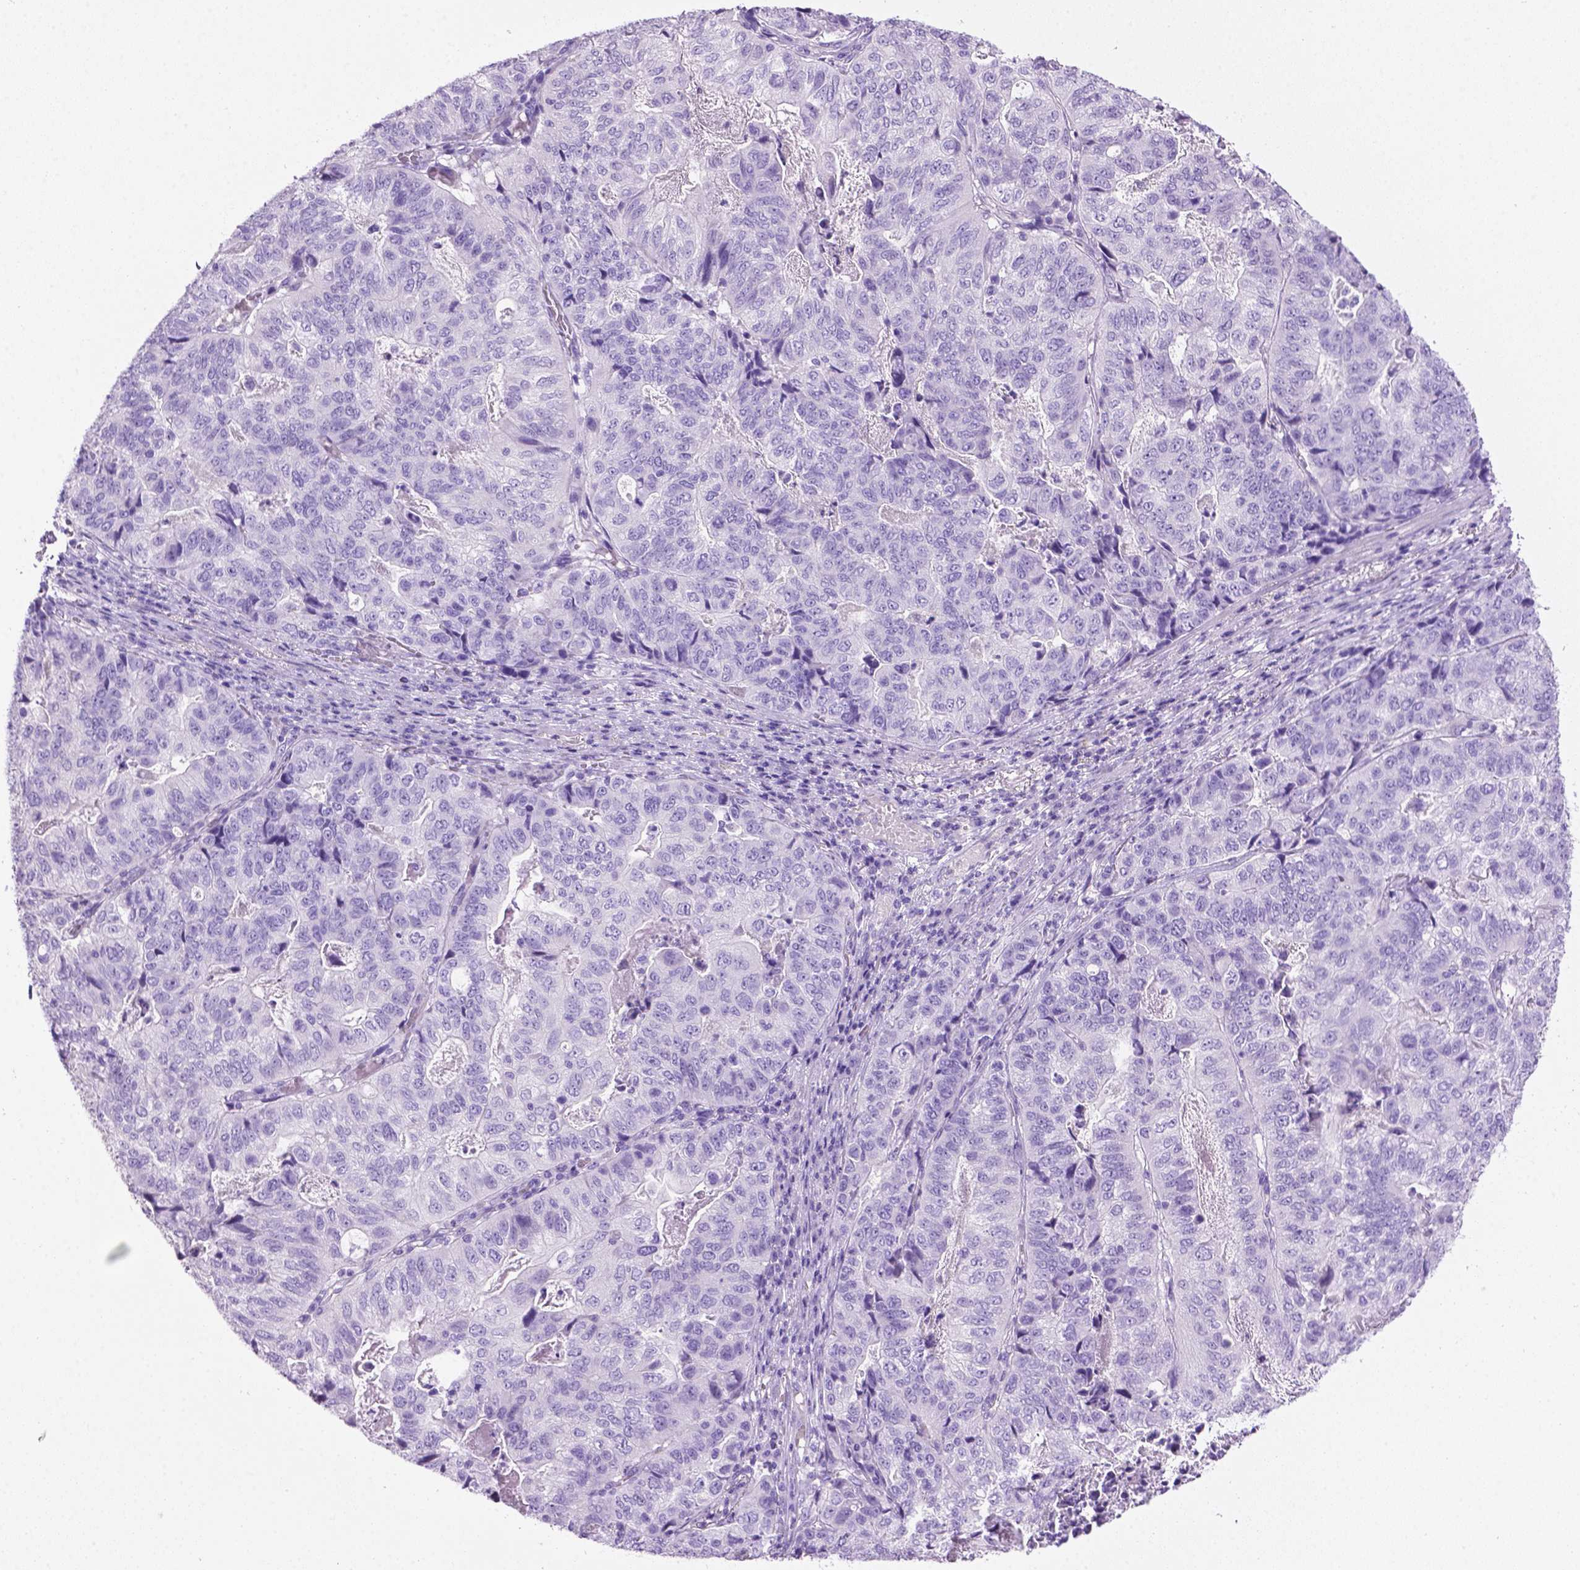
{"staining": {"intensity": "negative", "quantity": "none", "location": "none"}, "tissue": "stomach cancer", "cell_type": "Tumor cells", "image_type": "cancer", "snomed": [{"axis": "morphology", "description": "Adenocarcinoma, NOS"}, {"axis": "topography", "description": "Stomach, upper"}], "caption": "The image shows no significant positivity in tumor cells of stomach cancer. Nuclei are stained in blue.", "gene": "LELP1", "patient": {"sex": "female", "age": 67}}